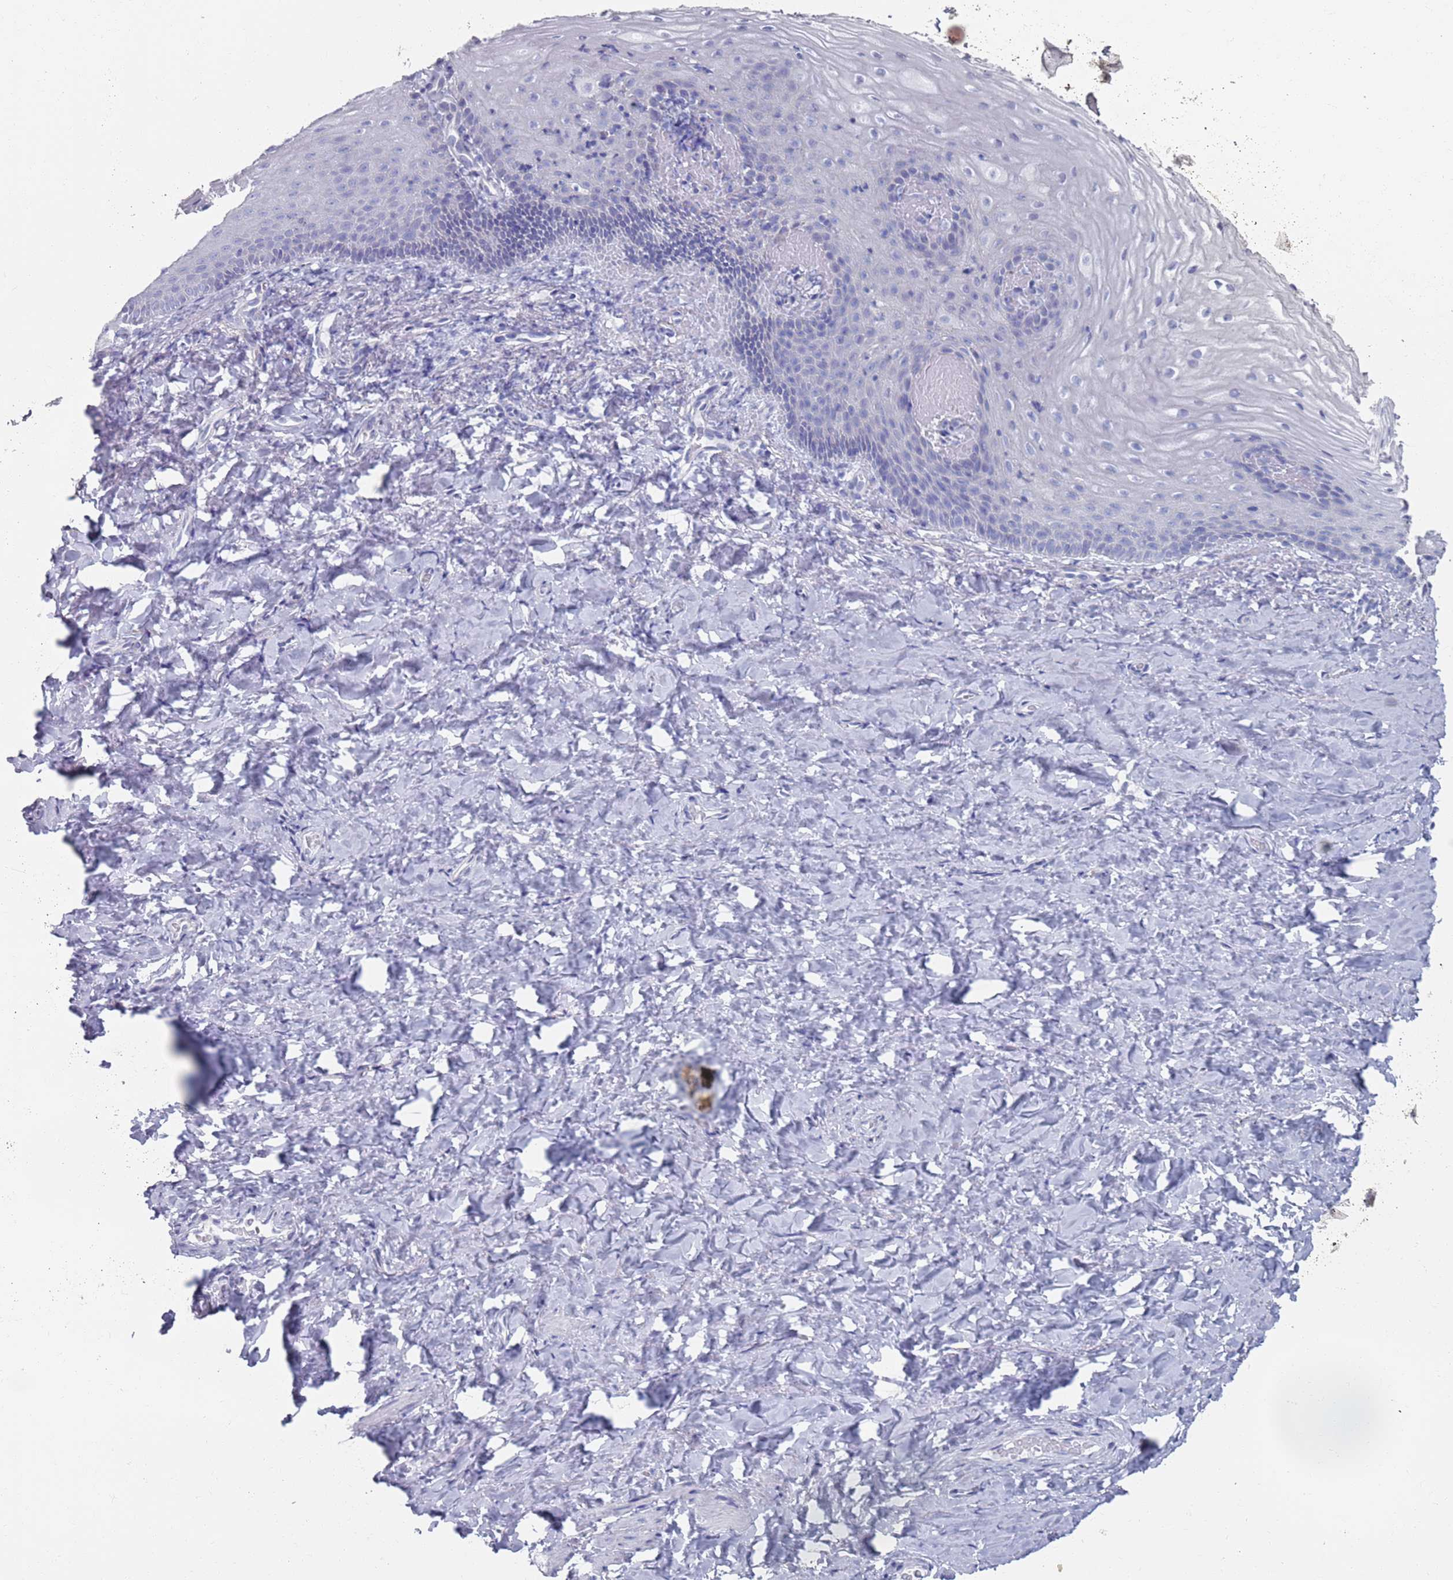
{"staining": {"intensity": "negative", "quantity": "none", "location": "none"}, "tissue": "vagina", "cell_type": "Squamous epithelial cells", "image_type": "normal", "snomed": [{"axis": "morphology", "description": "Normal tissue, NOS"}, {"axis": "topography", "description": "Vagina"}], "caption": "IHC of unremarkable vagina demonstrates no expression in squamous epithelial cells.", "gene": "MAT1A", "patient": {"sex": "female", "age": 60}}